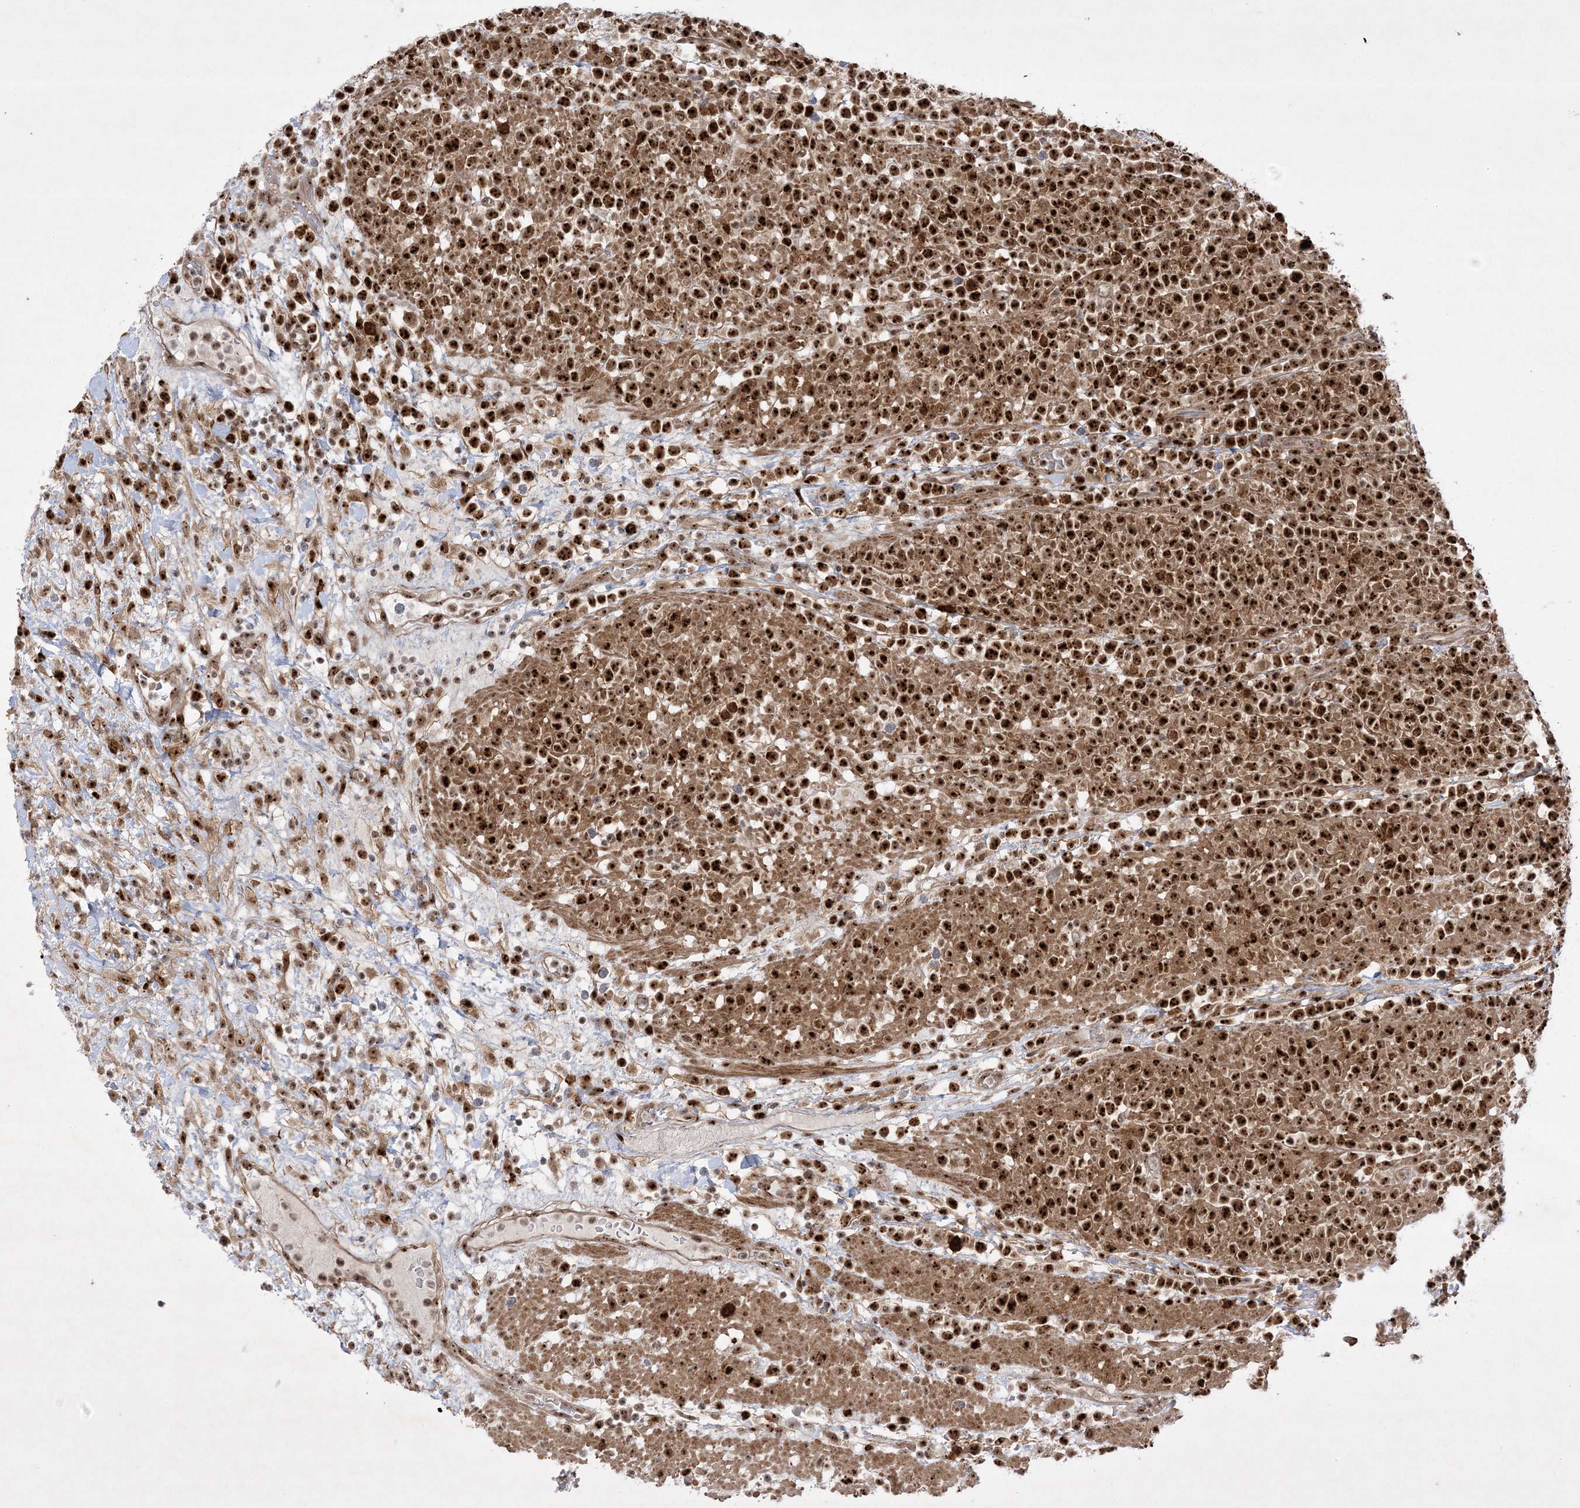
{"staining": {"intensity": "strong", "quantity": ">75%", "location": "cytoplasmic/membranous,nuclear"}, "tissue": "lymphoma", "cell_type": "Tumor cells", "image_type": "cancer", "snomed": [{"axis": "morphology", "description": "Malignant lymphoma, non-Hodgkin's type, High grade"}, {"axis": "topography", "description": "Colon"}], "caption": "DAB immunohistochemical staining of human lymphoma exhibits strong cytoplasmic/membranous and nuclear protein expression in approximately >75% of tumor cells. (Stains: DAB (3,3'-diaminobenzidine) in brown, nuclei in blue, Microscopy: brightfield microscopy at high magnification).", "gene": "NPM3", "patient": {"sex": "female", "age": 53}}